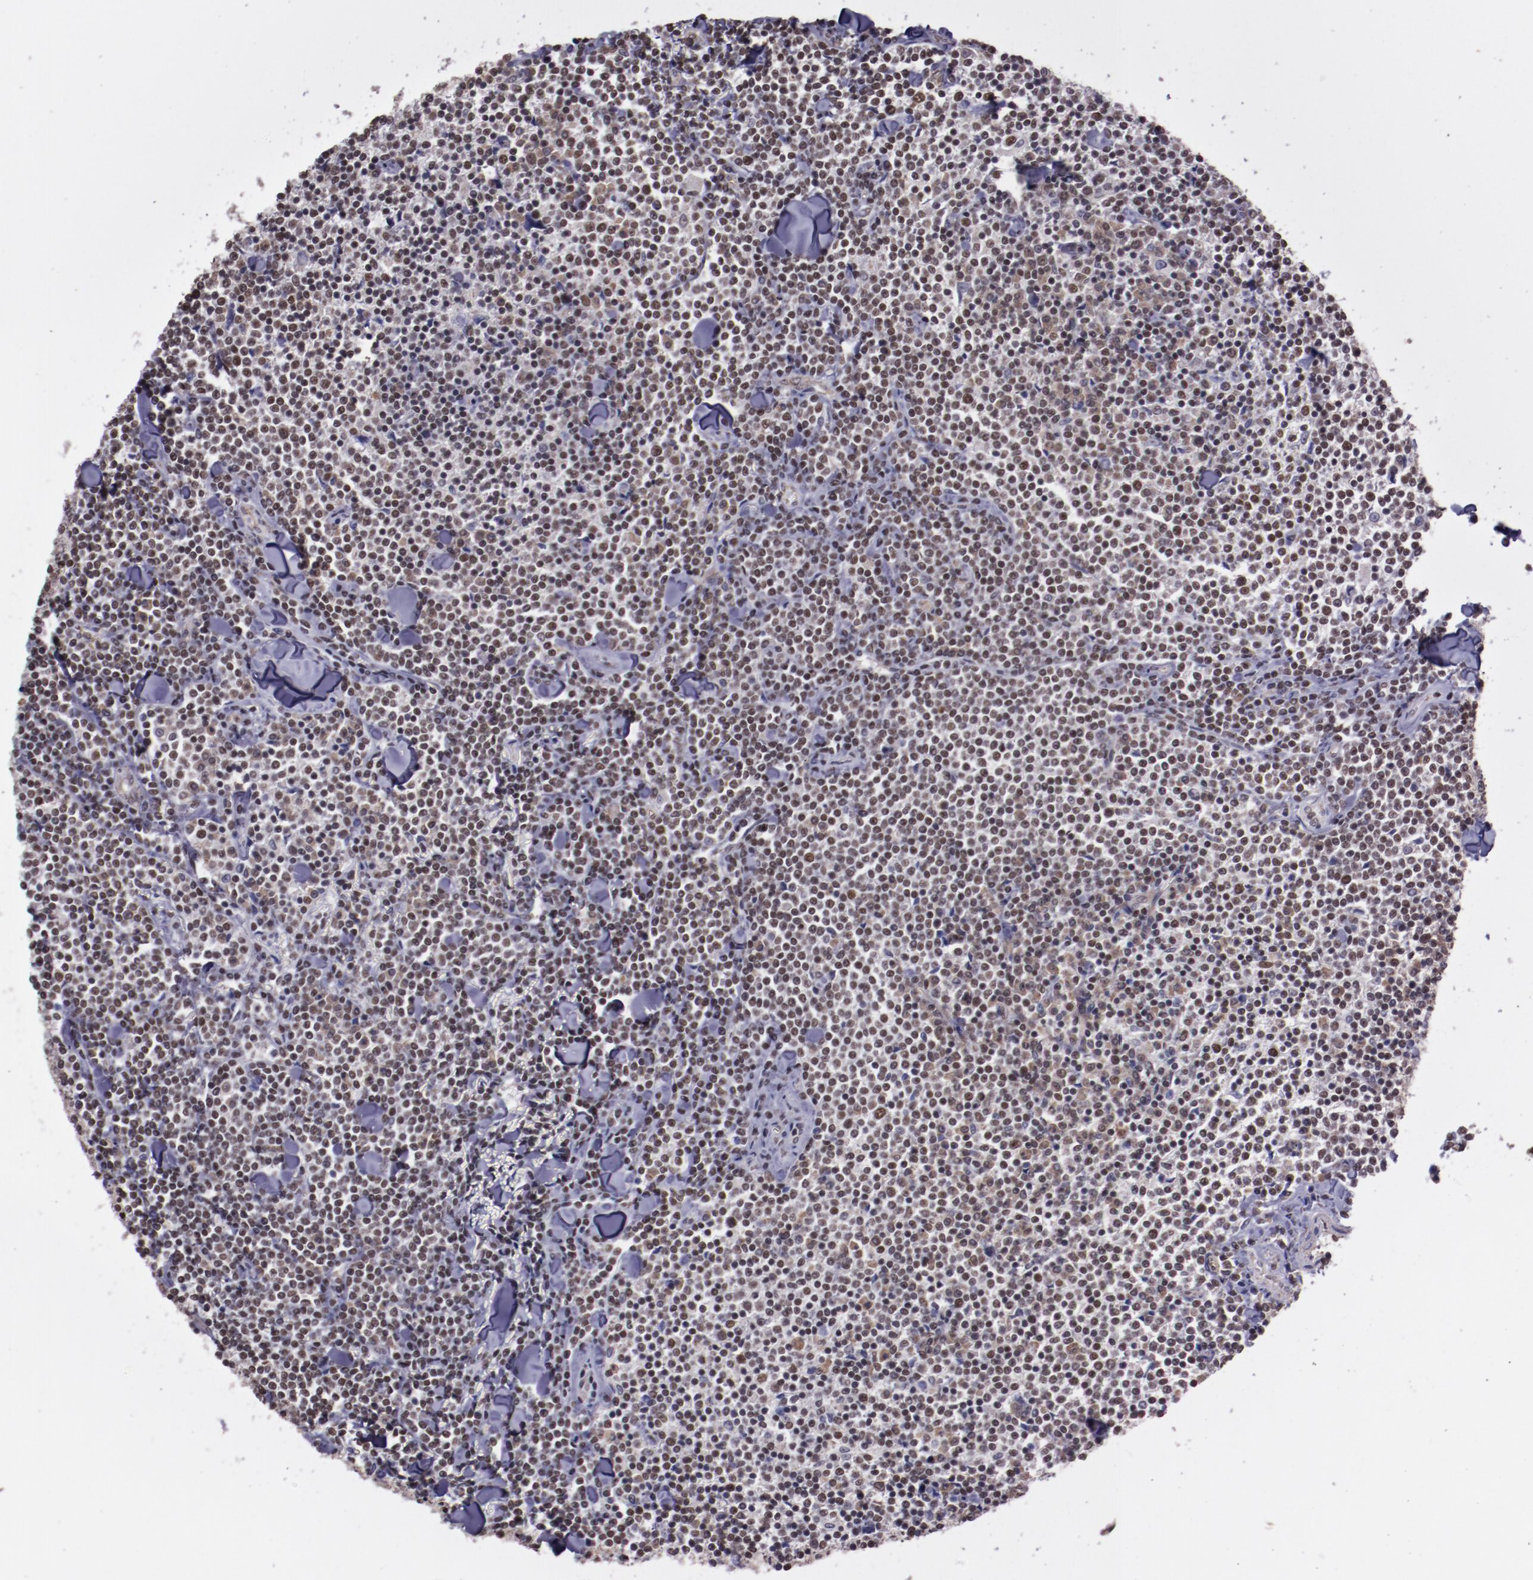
{"staining": {"intensity": "weak", "quantity": "25%-75%", "location": "cytoplasmic/membranous,nuclear"}, "tissue": "lymphoma", "cell_type": "Tumor cells", "image_type": "cancer", "snomed": [{"axis": "morphology", "description": "Malignant lymphoma, non-Hodgkin's type, Low grade"}, {"axis": "topography", "description": "Soft tissue"}], "caption": "Human malignant lymphoma, non-Hodgkin's type (low-grade) stained with a brown dye demonstrates weak cytoplasmic/membranous and nuclear positive positivity in about 25%-75% of tumor cells.", "gene": "ELF1", "patient": {"sex": "male", "age": 92}}